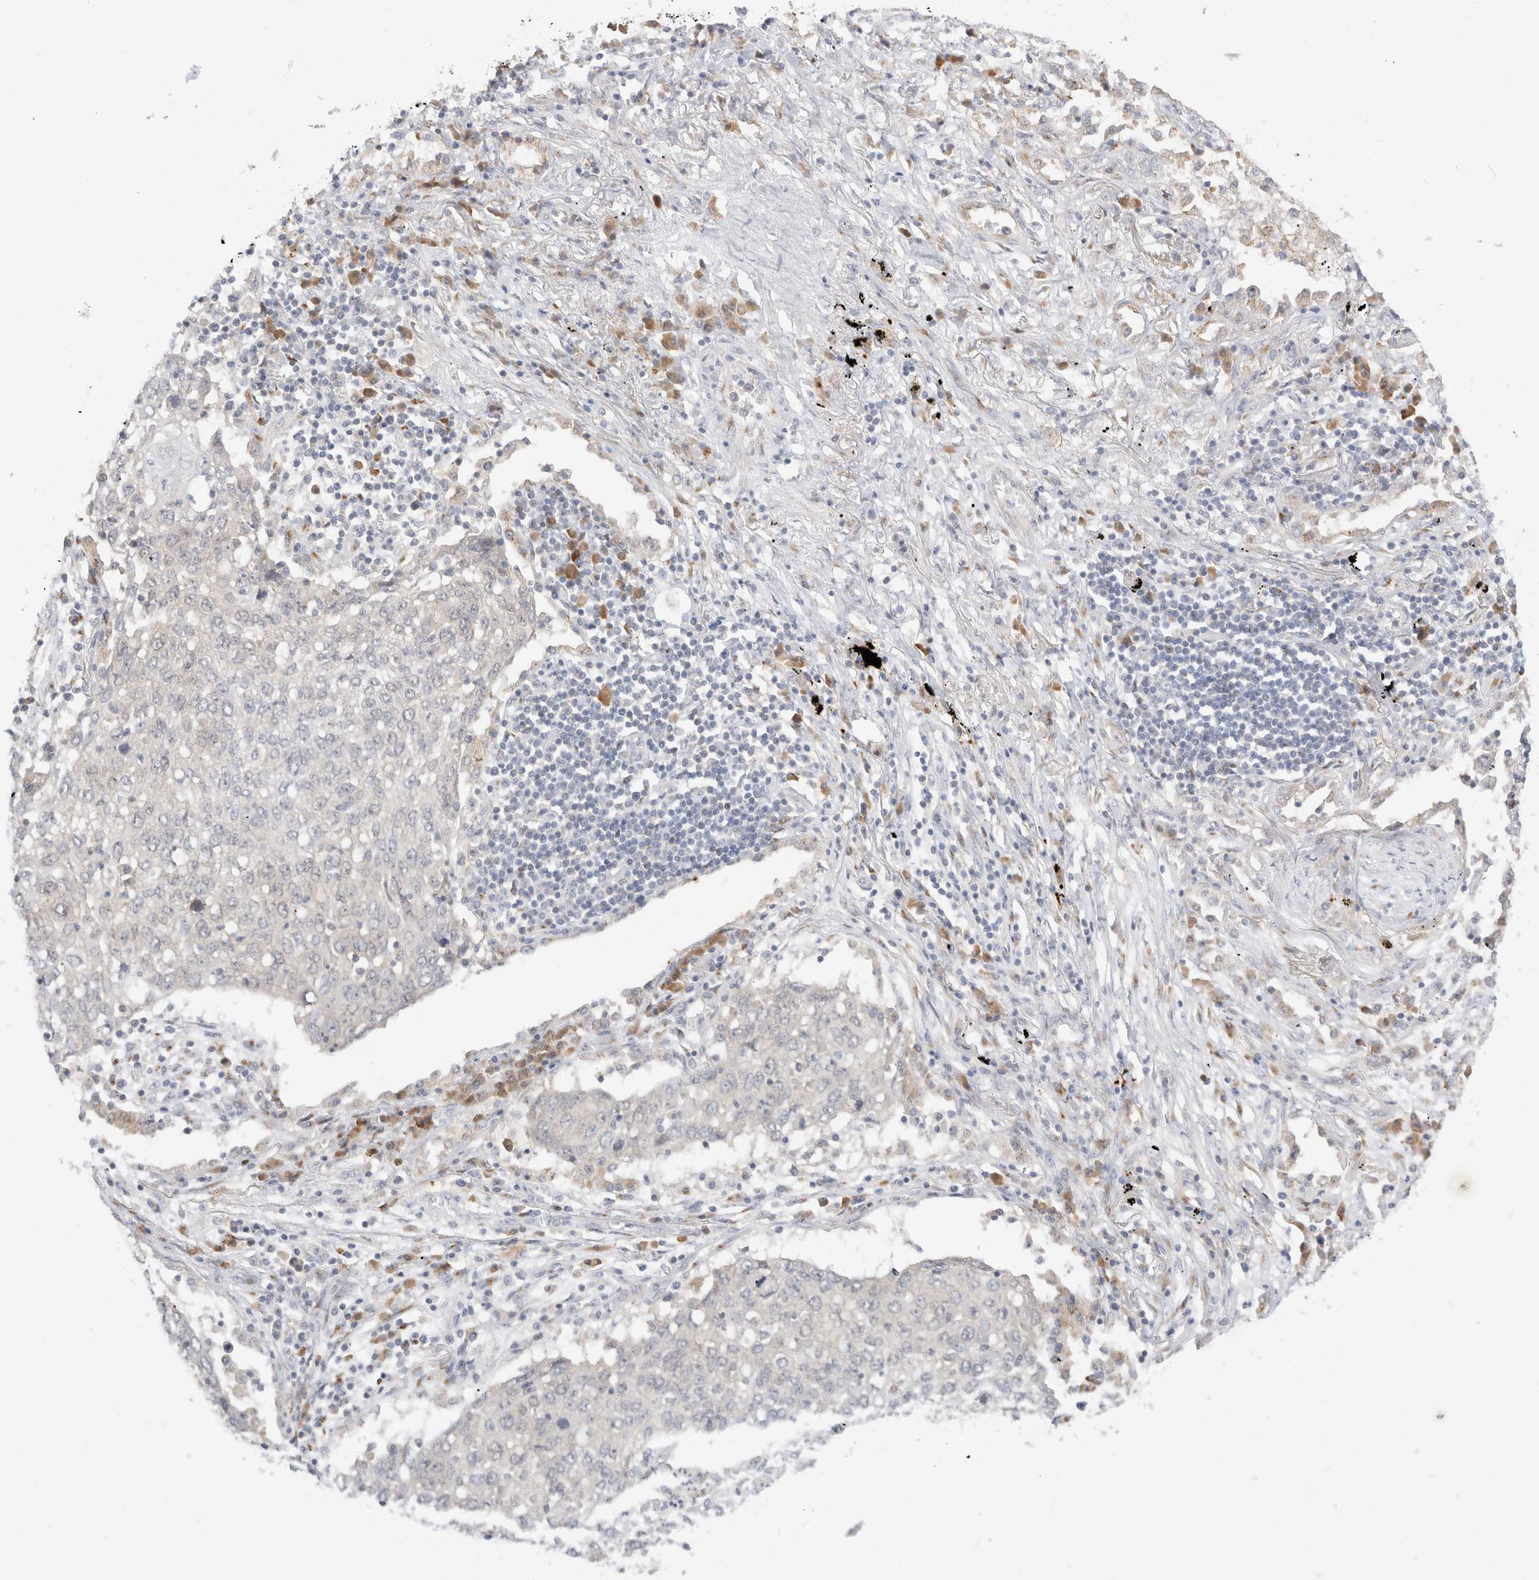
{"staining": {"intensity": "negative", "quantity": "none", "location": "none"}, "tissue": "lung cancer", "cell_type": "Tumor cells", "image_type": "cancer", "snomed": [{"axis": "morphology", "description": "Squamous cell carcinoma, NOS"}, {"axis": "topography", "description": "Lung"}], "caption": "IHC micrograph of human lung cancer (squamous cell carcinoma) stained for a protein (brown), which demonstrates no positivity in tumor cells.", "gene": "EFCAB13", "patient": {"sex": "female", "age": 63}}